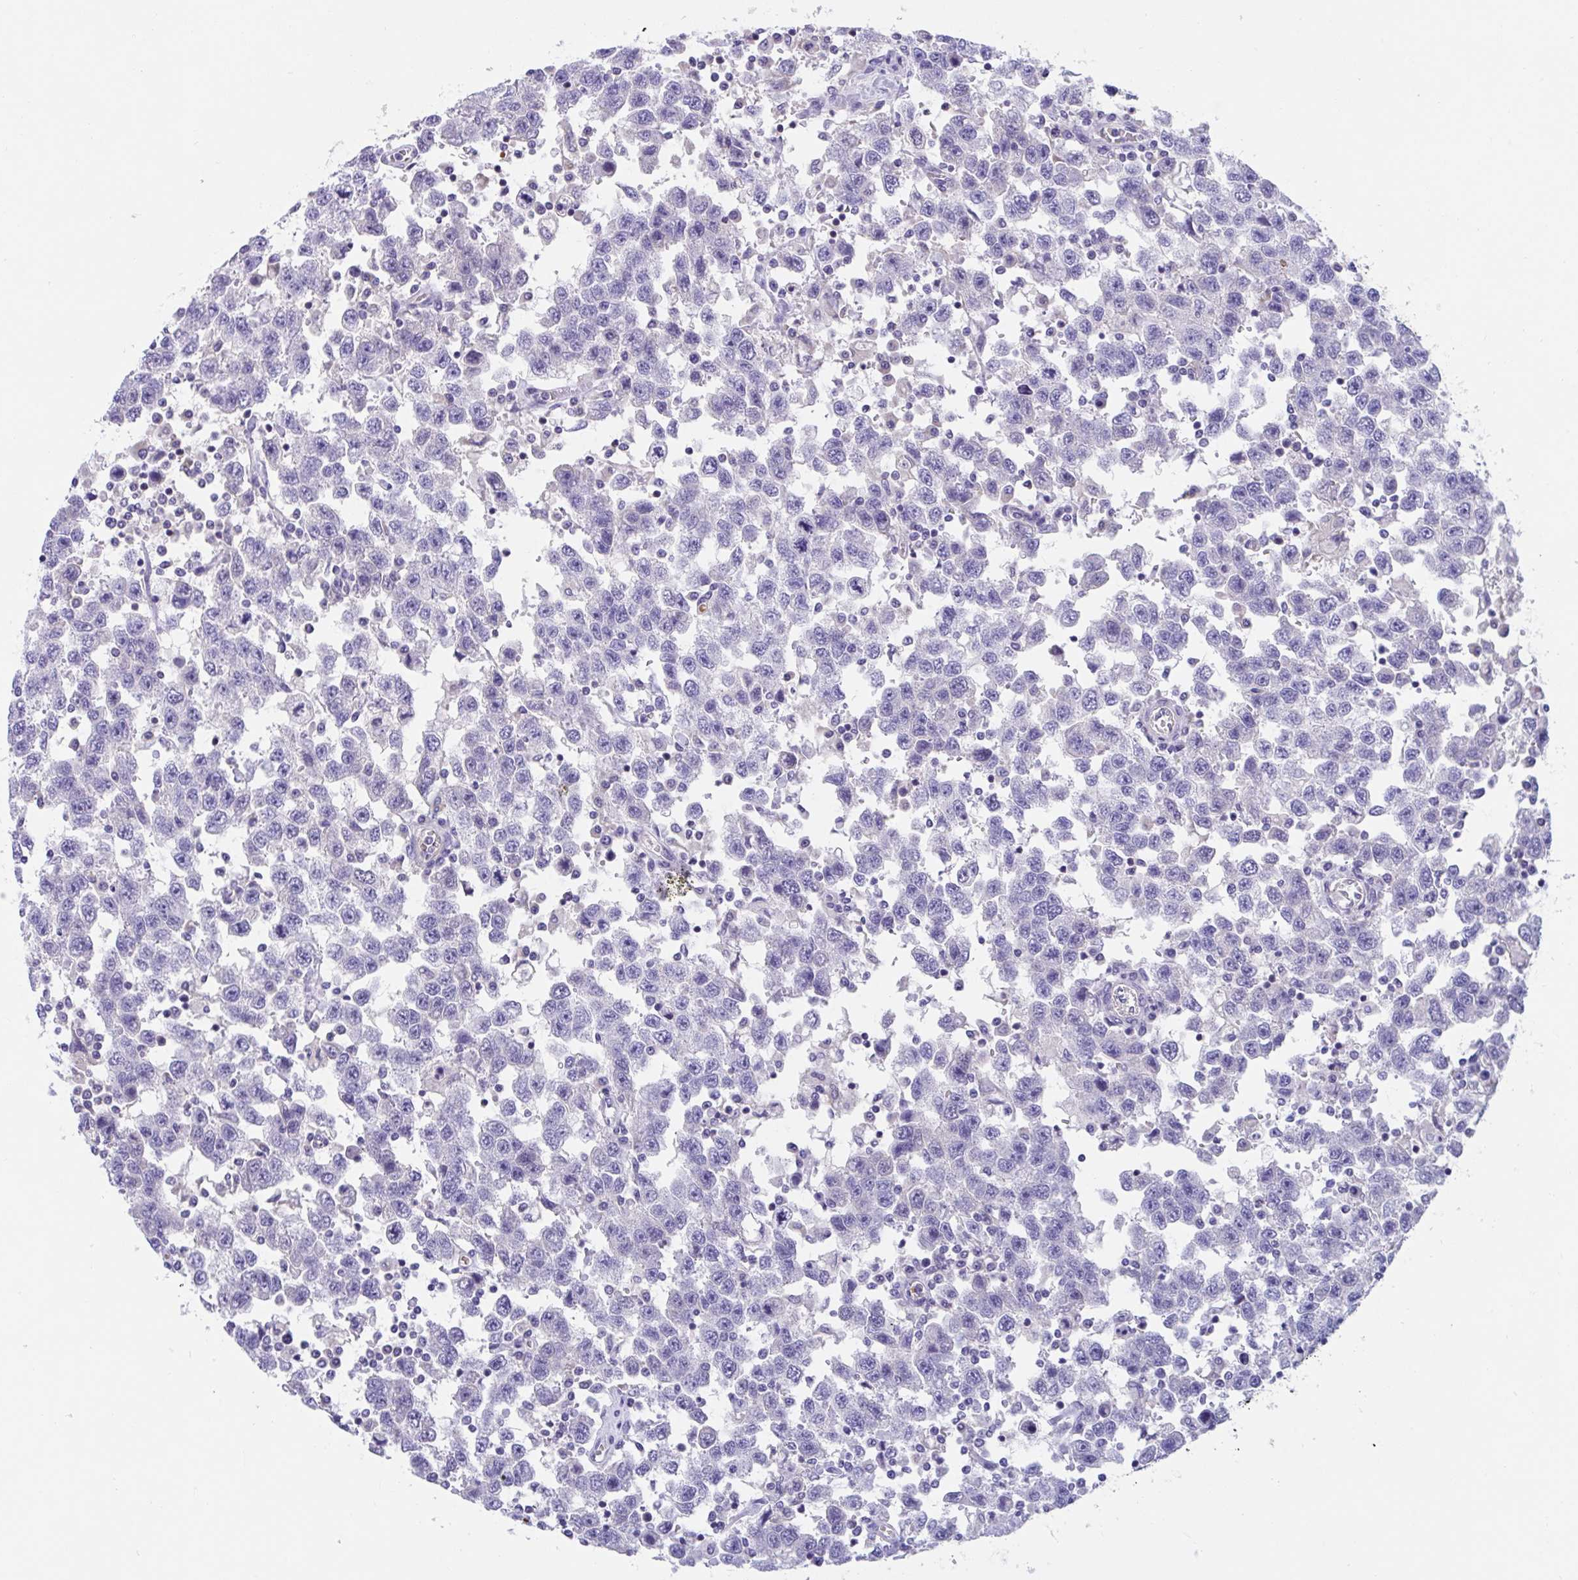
{"staining": {"intensity": "negative", "quantity": "none", "location": "none"}, "tissue": "testis cancer", "cell_type": "Tumor cells", "image_type": "cancer", "snomed": [{"axis": "morphology", "description": "Seminoma, NOS"}, {"axis": "topography", "description": "Testis"}], "caption": "Tumor cells are negative for protein expression in human testis seminoma. (Brightfield microscopy of DAB (3,3'-diaminobenzidine) immunohistochemistry at high magnification).", "gene": "TTC30B", "patient": {"sex": "male", "age": 41}}